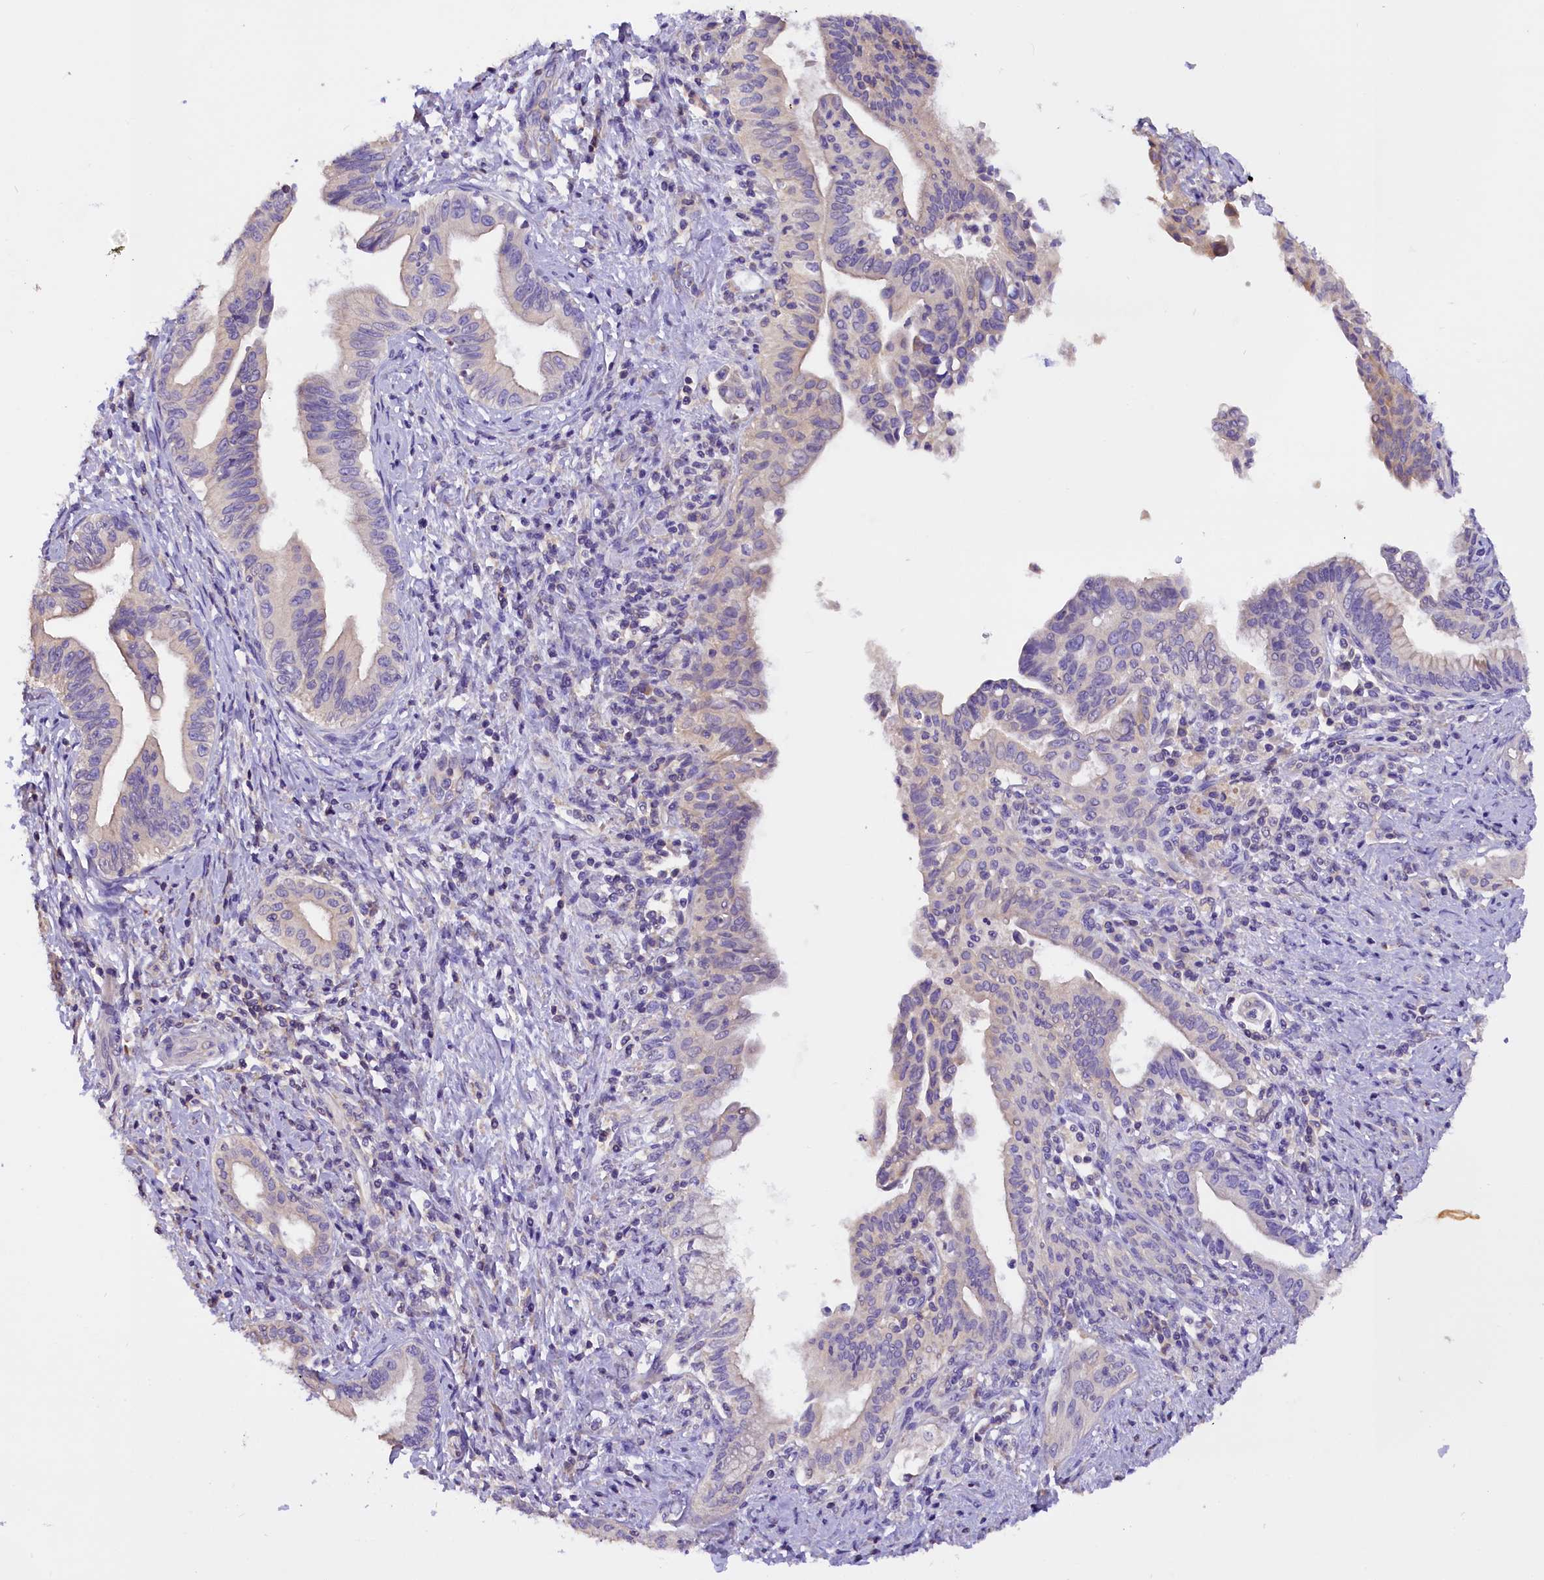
{"staining": {"intensity": "negative", "quantity": "none", "location": "none"}, "tissue": "pancreatic cancer", "cell_type": "Tumor cells", "image_type": "cancer", "snomed": [{"axis": "morphology", "description": "Adenocarcinoma, NOS"}, {"axis": "topography", "description": "Pancreas"}], "caption": "Pancreatic cancer was stained to show a protein in brown. There is no significant expression in tumor cells.", "gene": "AP3B2", "patient": {"sex": "female", "age": 55}}